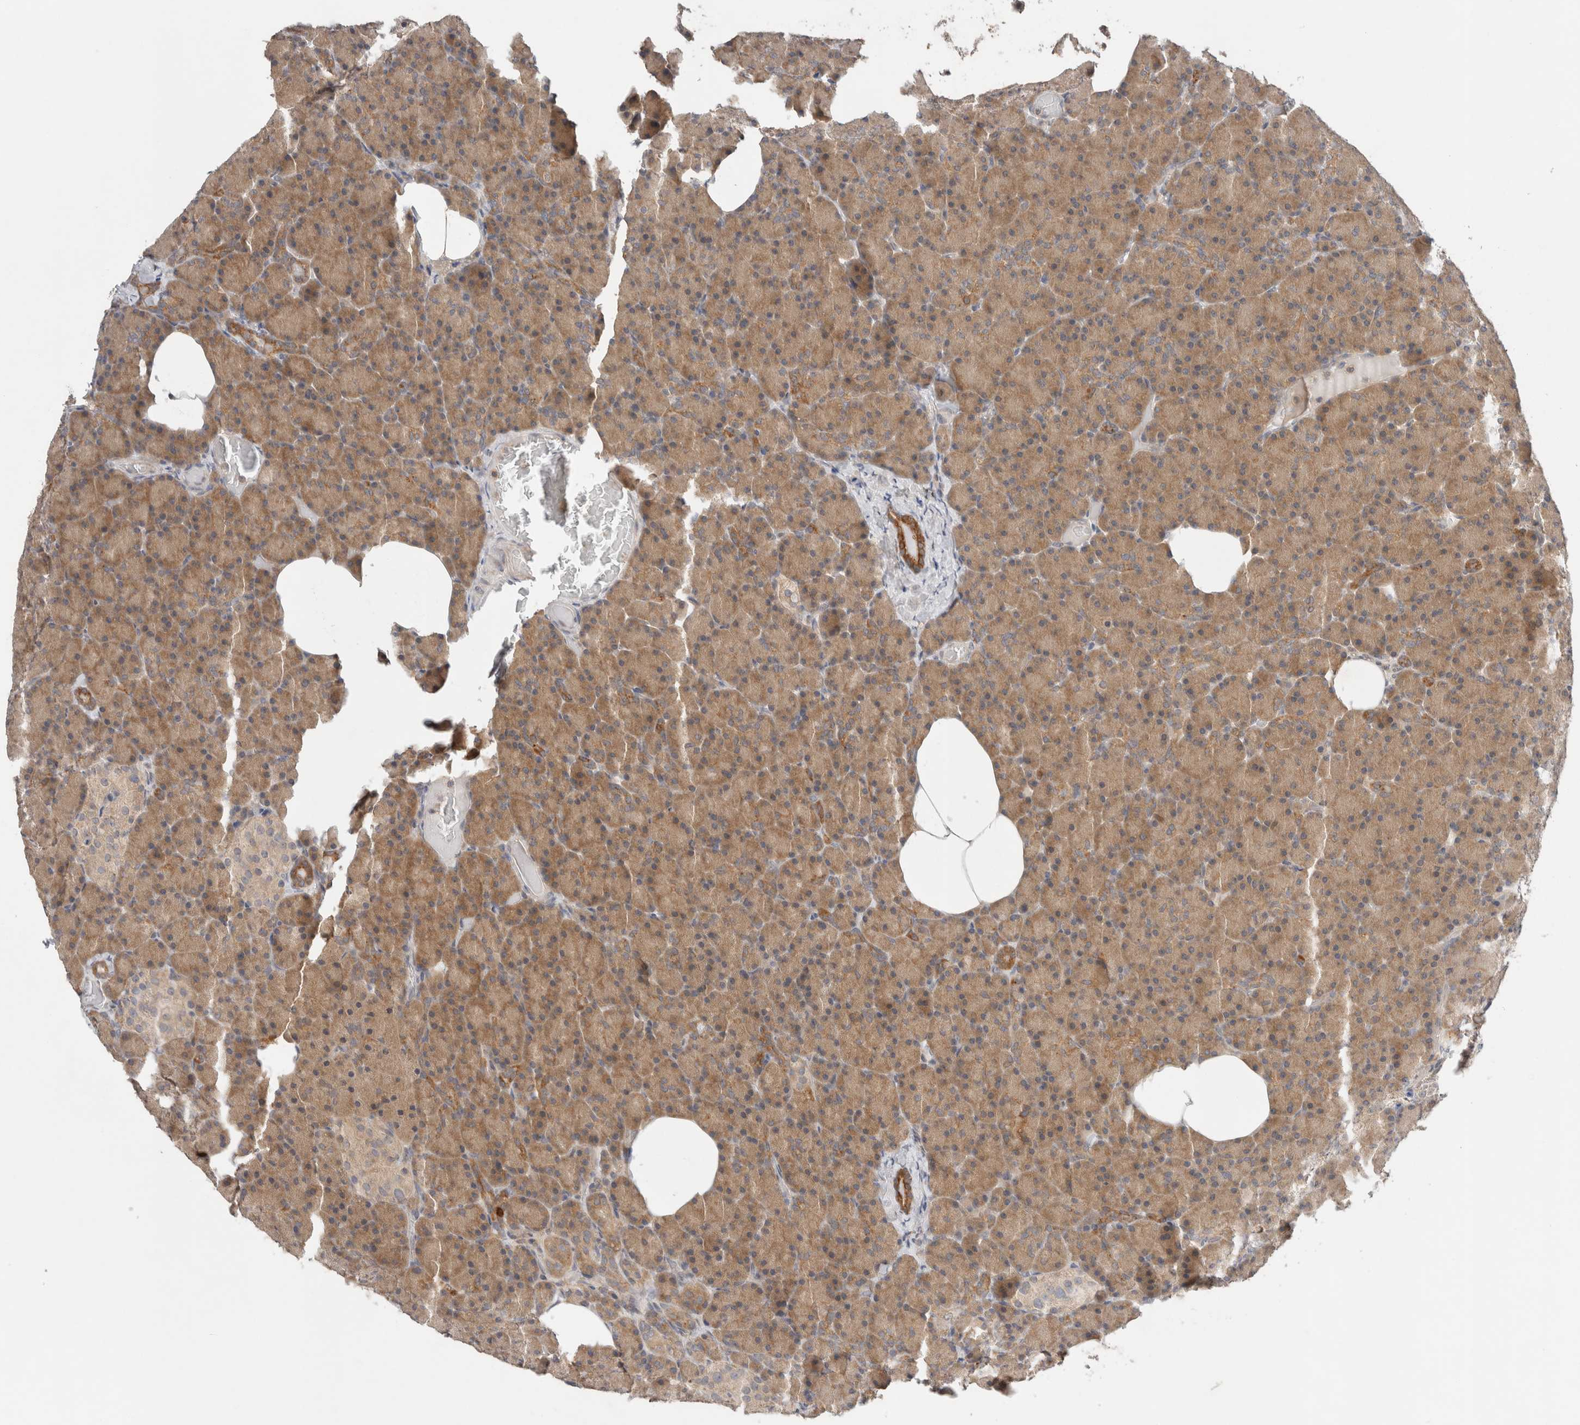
{"staining": {"intensity": "moderate", "quantity": ">75%", "location": "cytoplasmic/membranous"}, "tissue": "pancreas", "cell_type": "Exocrine glandular cells", "image_type": "normal", "snomed": [{"axis": "morphology", "description": "Normal tissue, NOS"}, {"axis": "topography", "description": "Pancreas"}], "caption": "Moderate cytoplasmic/membranous positivity is appreciated in approximately >75% of exocrine glandular cells in unremarkable pancreas.", "gene": "SGK1", "patient": {"sex": "female", "age": 43}}